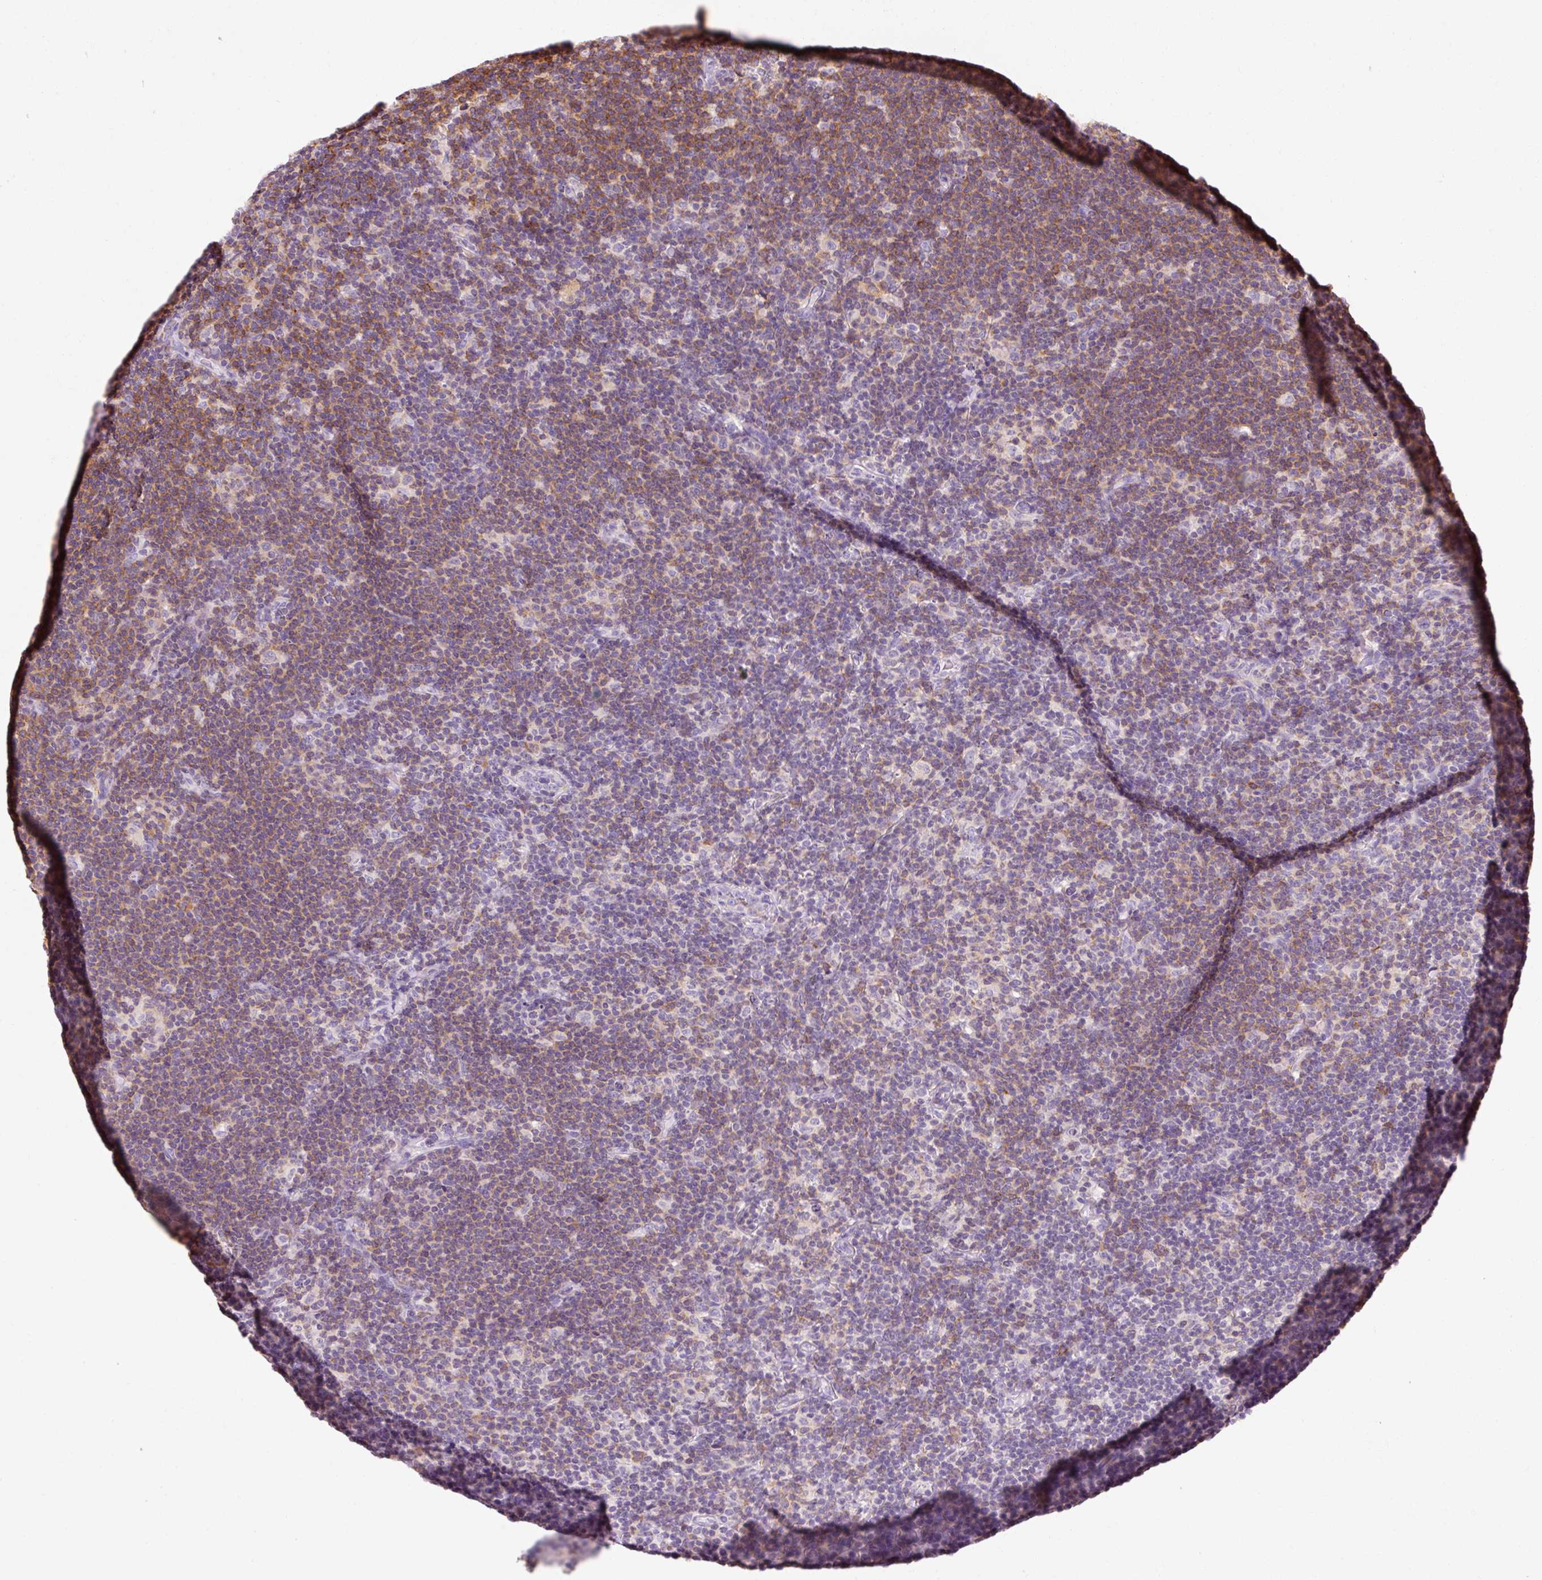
{"staining": {"intensity": "negative", "quantity": "none", "location": "none"}, "tissue": "lymphoma", "cell_type": "Tumor cells", "image_type": "cancer", "snomed": [{"axis": "morphology", "description": "Hodgkin's disease, NOS"}, {"axis": "topography", "description": "Lymph node"}], "caption": "Tumor cells are negative for brown protein staining in lymphoma.", "gene": "OR8K1", "patient": {"sex": "female", "age": 57}}